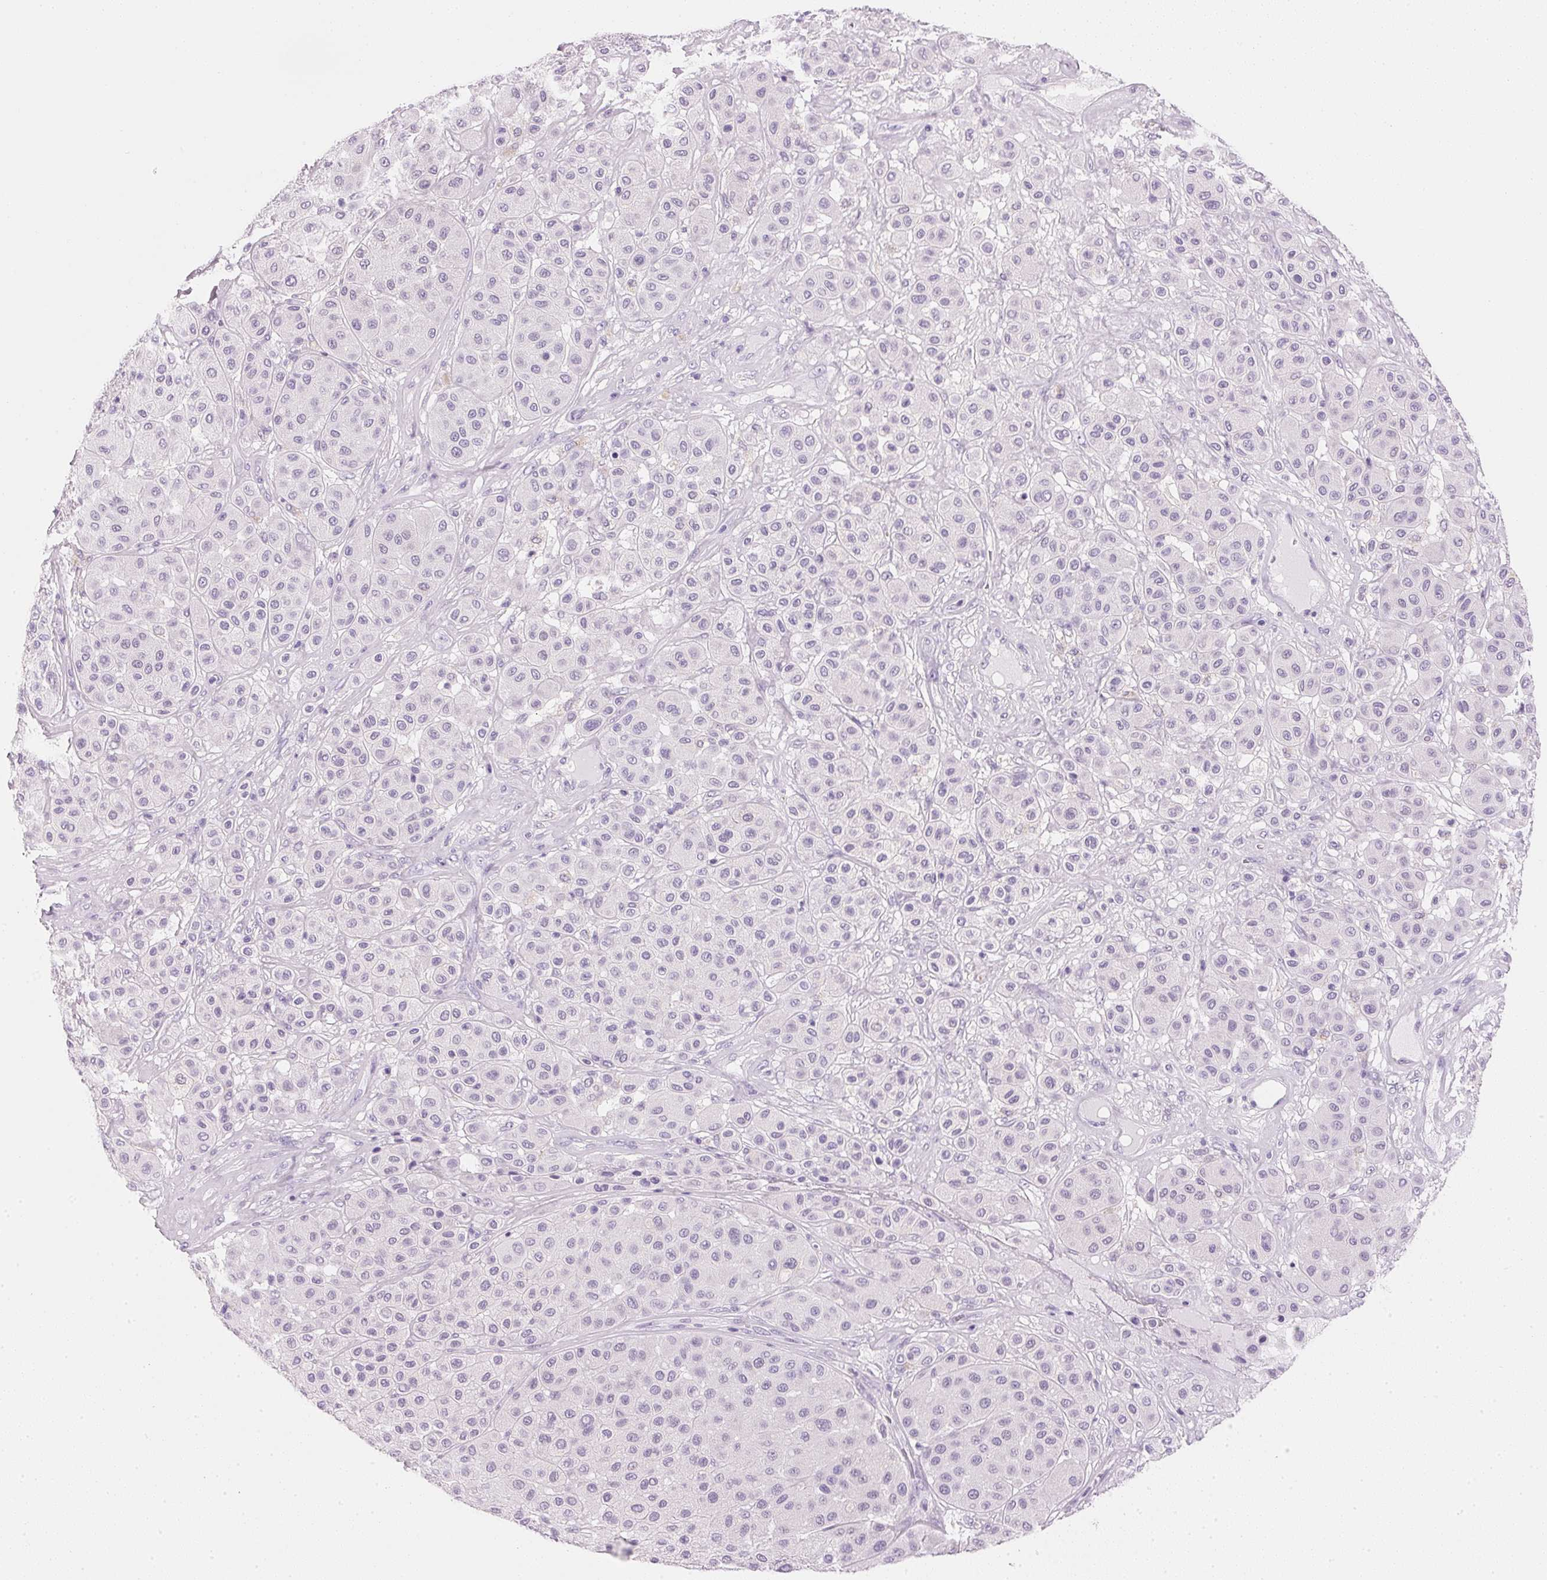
{"staining": {"intensity": "negative", "quantity": "none", "location": "none"}, "tissue": "melanoma", "cell_type": "Tumor cells", "image_type": "cancer", "snomed": [{"axis": "morphology", "description": "Malignant melanoma, Metastatic site"}, {"axis": "topography", "description": "Smooth muscle"}], "caption": "Tumor cells show no significant staining in malignant melanoma (metastatic site).", "gene": "IGFBP1", "patient": {"sex": "male", "age": 41}}